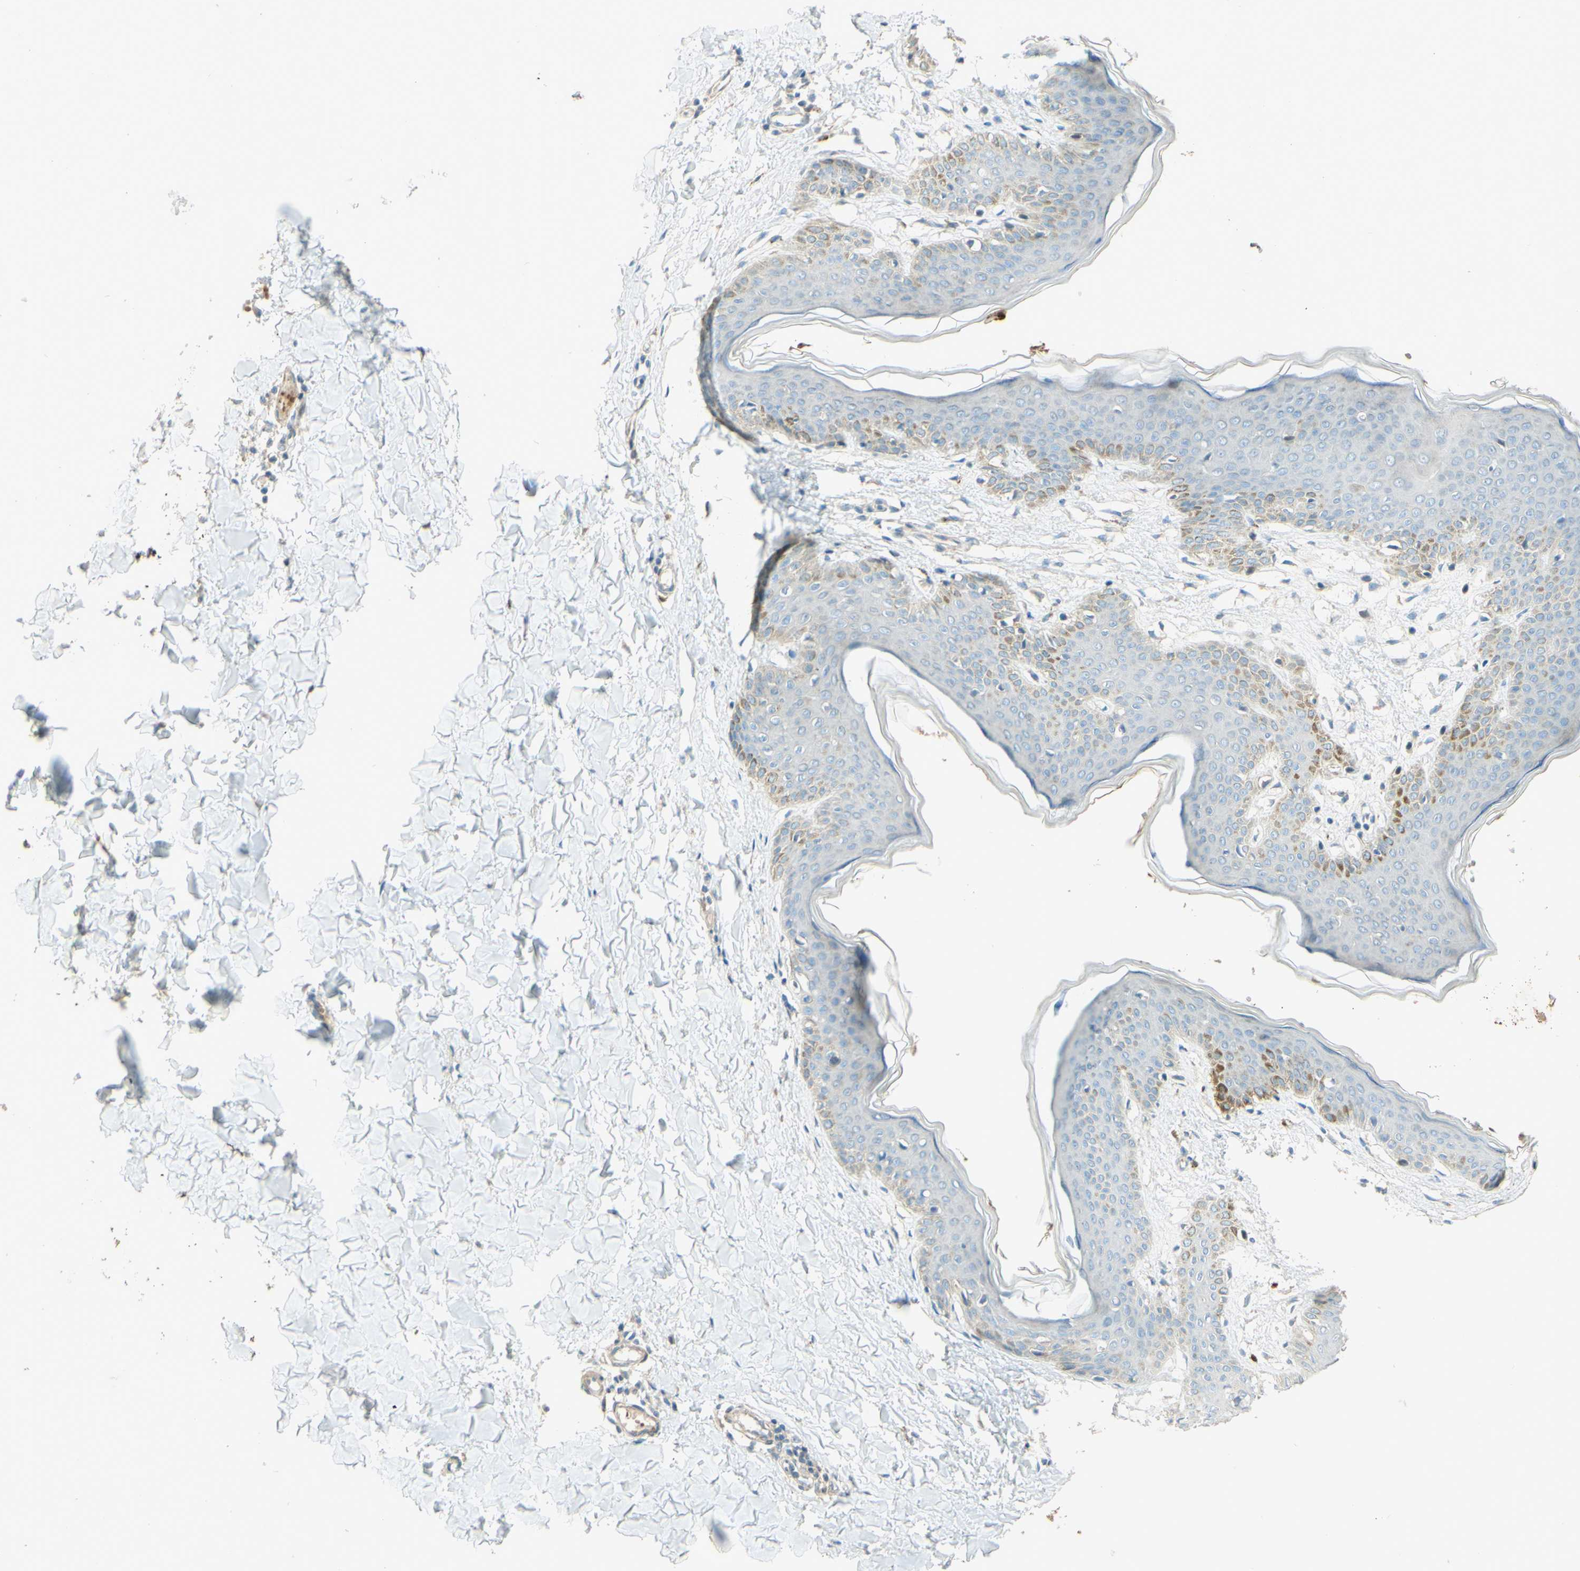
{"staining": {"intensity": "weak", "quantity": "<25%", "location": "cytoplasmic/membranous"}, "tissue": "skin", "cell_type": "Fibroblasts", "image_type": "normal", "snomed": [{"axis": "morphology", "description": "Normal tissue, NOS"}, {"axis": "topography", "description": "Skin"}], "caption": "Immunohistochemistry (IHC) histopathology image of unremarkable skin: skin stained with DAB (3,3'-diaminobenzidine) exhibits no significant protein expression in fibroblasts. (Stains: DAB (3,3'-diaminobenzidine) immunohistochemistry with hematoxylin counter stain, Microscopy: brightfield microscopy at high magnification).", "gene": "ADAM17", "patient": {"sex": "female", "age": 17}}